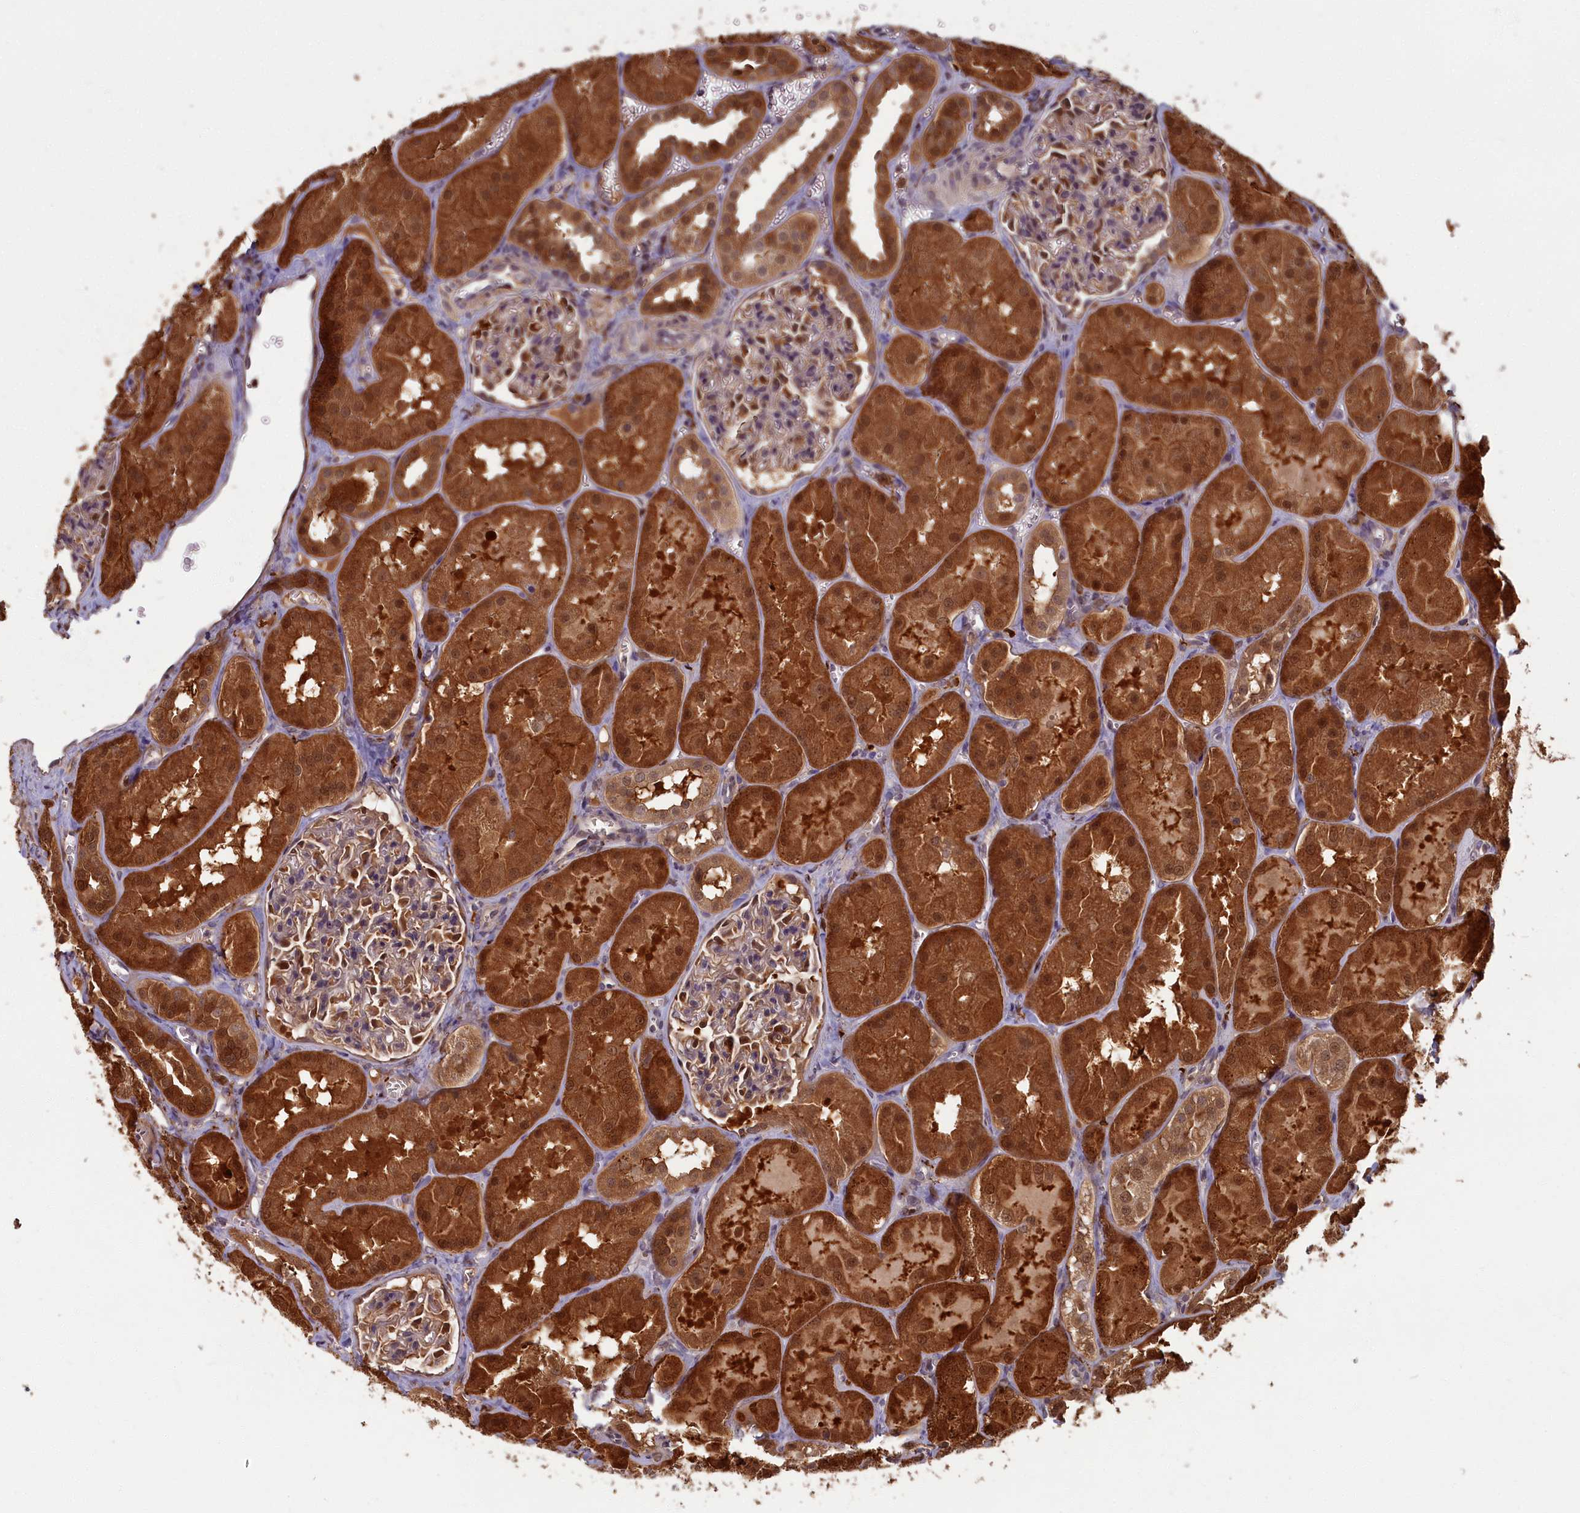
{"staining": {"intensity": "moderate", "quantity": "25%-75%", "location": "cytoplasmic/membranous,nuclear"}, "tissue": "kidney", "cell_type": "Cells in glomeruli", "image_type": "normal", "snomed": [{"axis": "morphology", "description": "Normal tissue, NOS"}, {"axis": "topography", "description": "Kidney"}, {"axis": "topography", "description": "Urinary bladder"}], "caption": "Cells in glomeruli reveal medium levels of moderate cytoplasmic/membranous,nuclear staining in about 25%-75% of cells in unremarkable human kidney.", "gene": "BLVRB", "patient": {"sex": "male", "age": 16}}